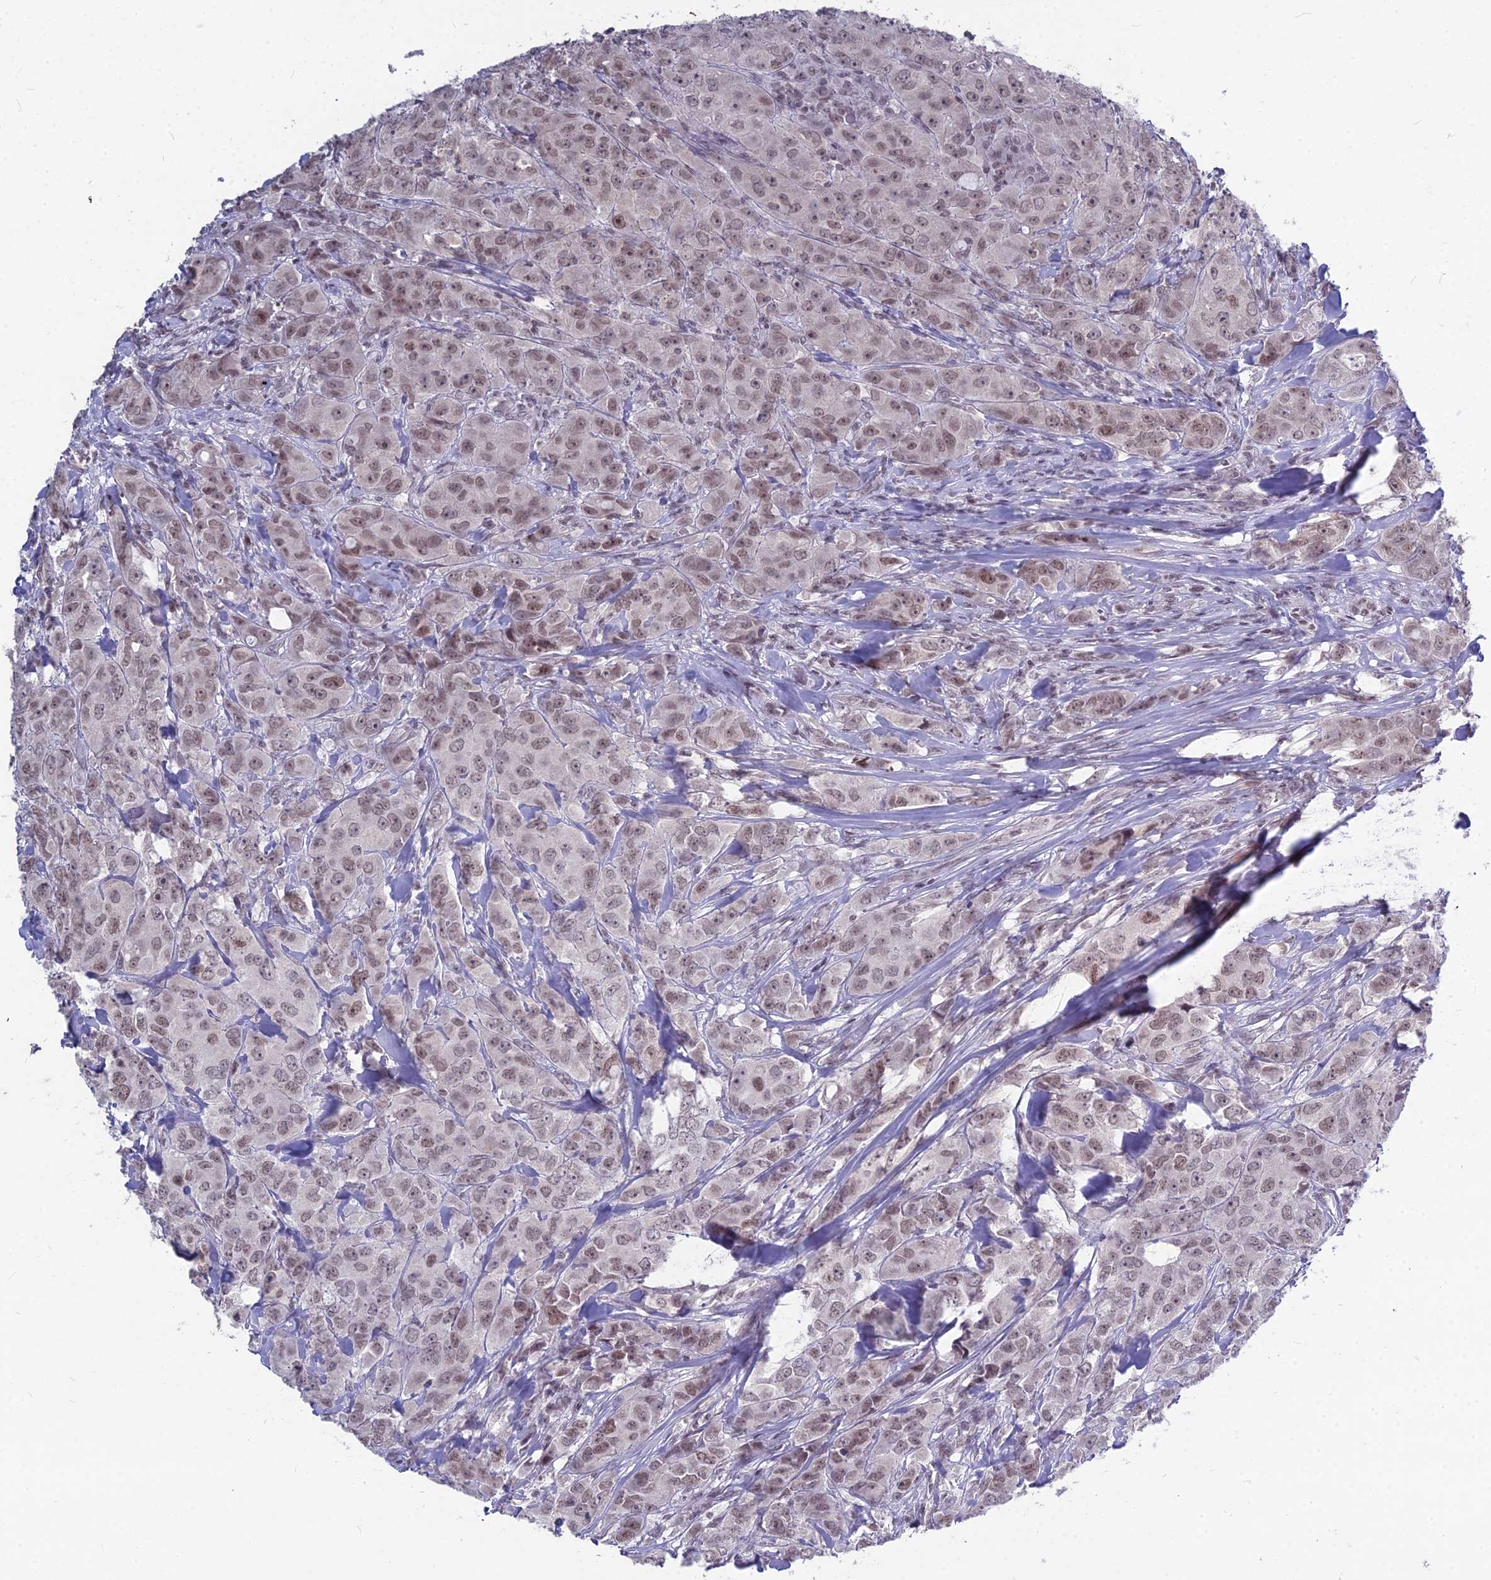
{"staining": {"intensity": "moderate", "quantity": "25%-75%", "location": "nuclear"}, "tissue": "breast cancer", "cell_type": "Tumor cells", "image_type": "cancer", "snomed": [{"axis": "morphology", "description": "Duct carcinoma"}, {"axis": "topography", "description": "Breast"}], "caption": "Immunohistochemical staining of human infiltrating ductal carcinoma (breast) demonstrates medium levels of moderate nuclear positivity in about 25%-75% of tumor cells.", "gene": "KAT7", "patient": {"sex": "female", "age": 43}}